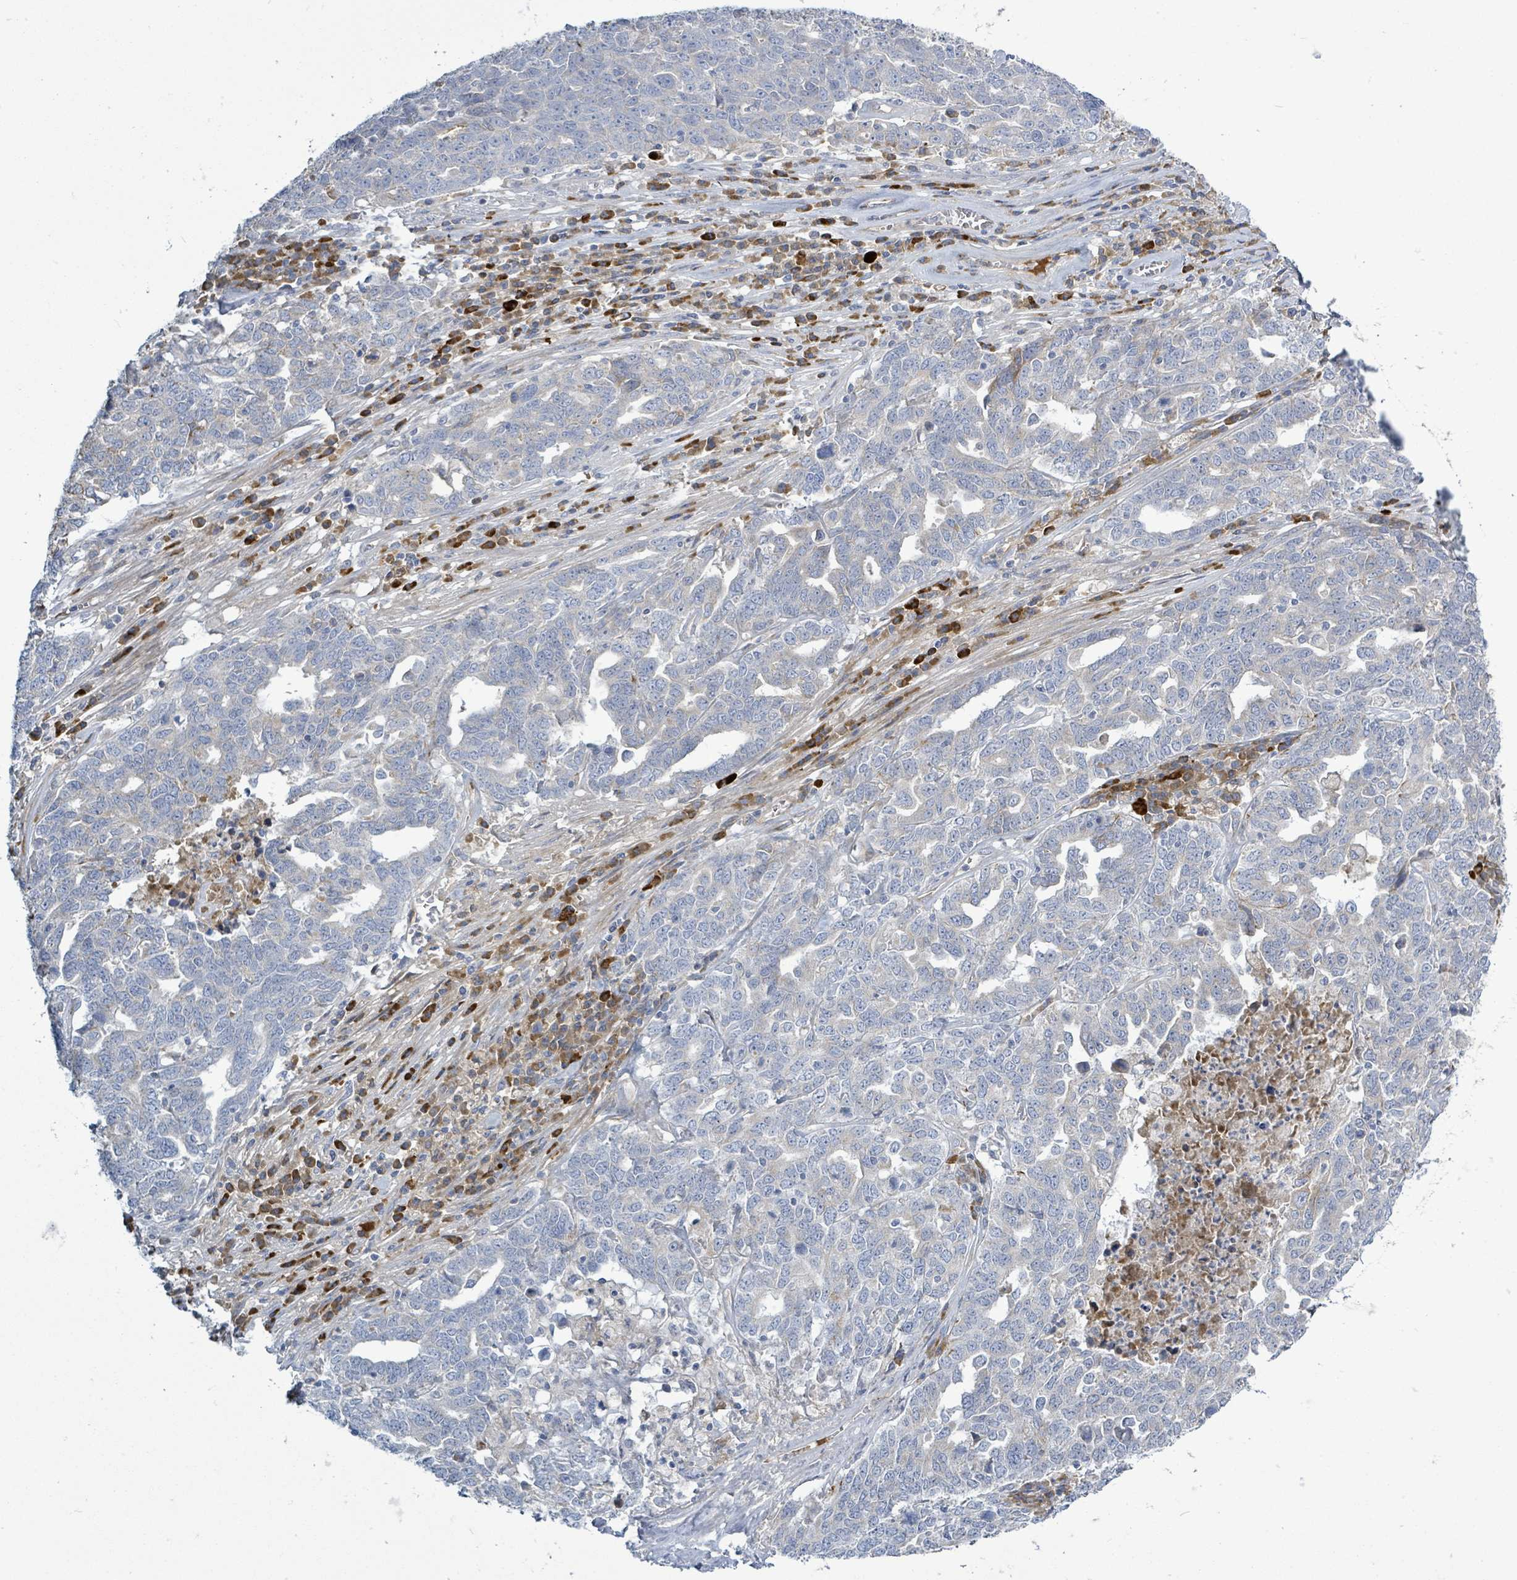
{"staining": {"intensity": "negative", "quantity": "none", "location": "none"}, "tissue": "ovarian cancer", "cell_type": "Tumor cells", "image_type": "cancer", "snomed": [{"axis": "morphology", "description": "Carcinoma, endometroid"}, {"axis": "topography", "description": "Ovary"}], "caption": "DAB (3,3'-diaminobenzidine) immunohistochemical staining of human ovarian cancer displays no significant positivity in tumor cells.", "gene": "SIRPB1", "patient": {"sex": "female", "age": 62}}